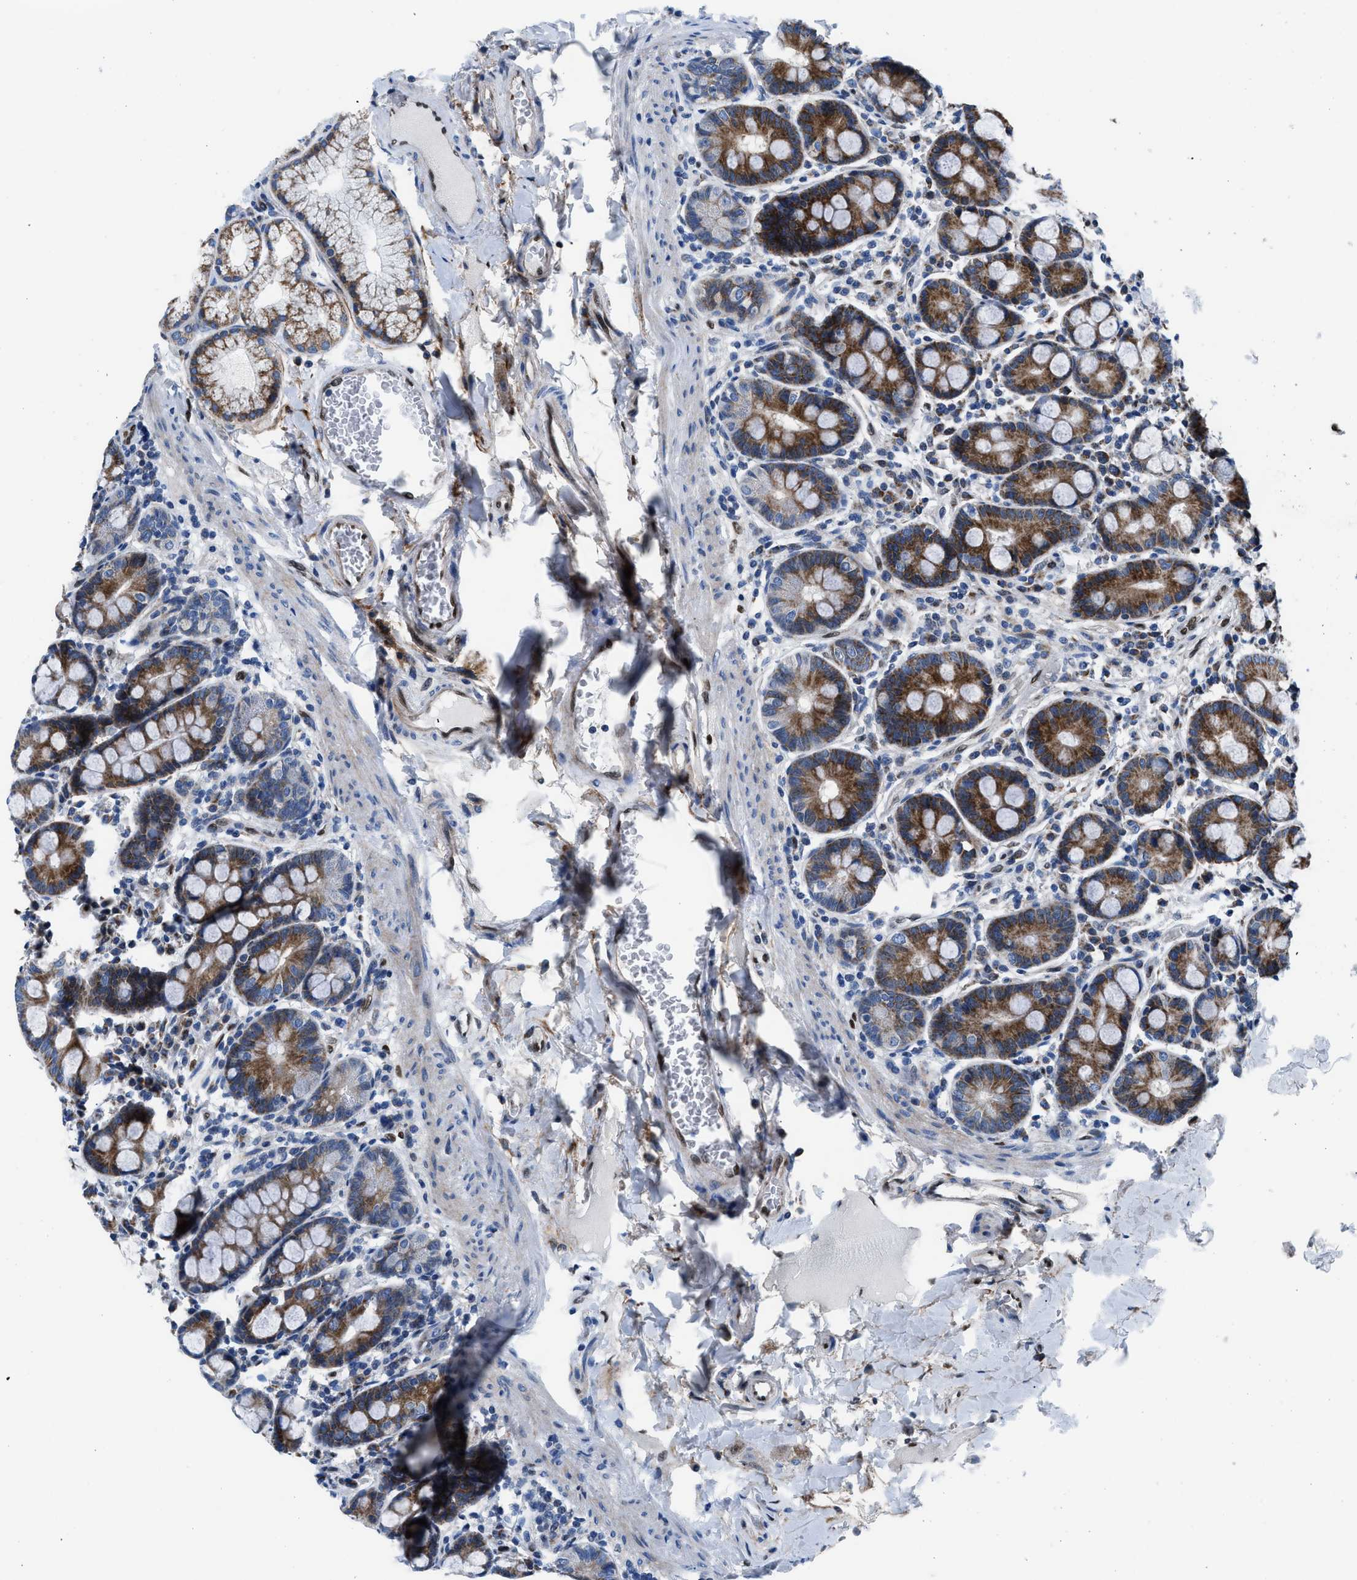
{"staining": {"intensity": "moderate", "quantity": ">75%", "location": "cytoplasmic/membranous"}, "tissue": "duodenum", "cell_type": "Glandular cells", "image_type": "normal", "snomed": [{"axis": "morphology", "description": "Normal tissue, NOS"}, {"axis": "topography", "description": "Duodenum"}], "caption": "Immunohistochemistry (IHC) photomicrograph of unremarkable duodenum: duodenum stained using immunohistochemistry shows medium levels of moderate protein expression localized specifically in the cytoplasmic/membranous of glandular cells, appearing as a cytoplasmic/membranous brown color.", "gene": "LMO2", "patient": {"sex": "male", "age": 50}}